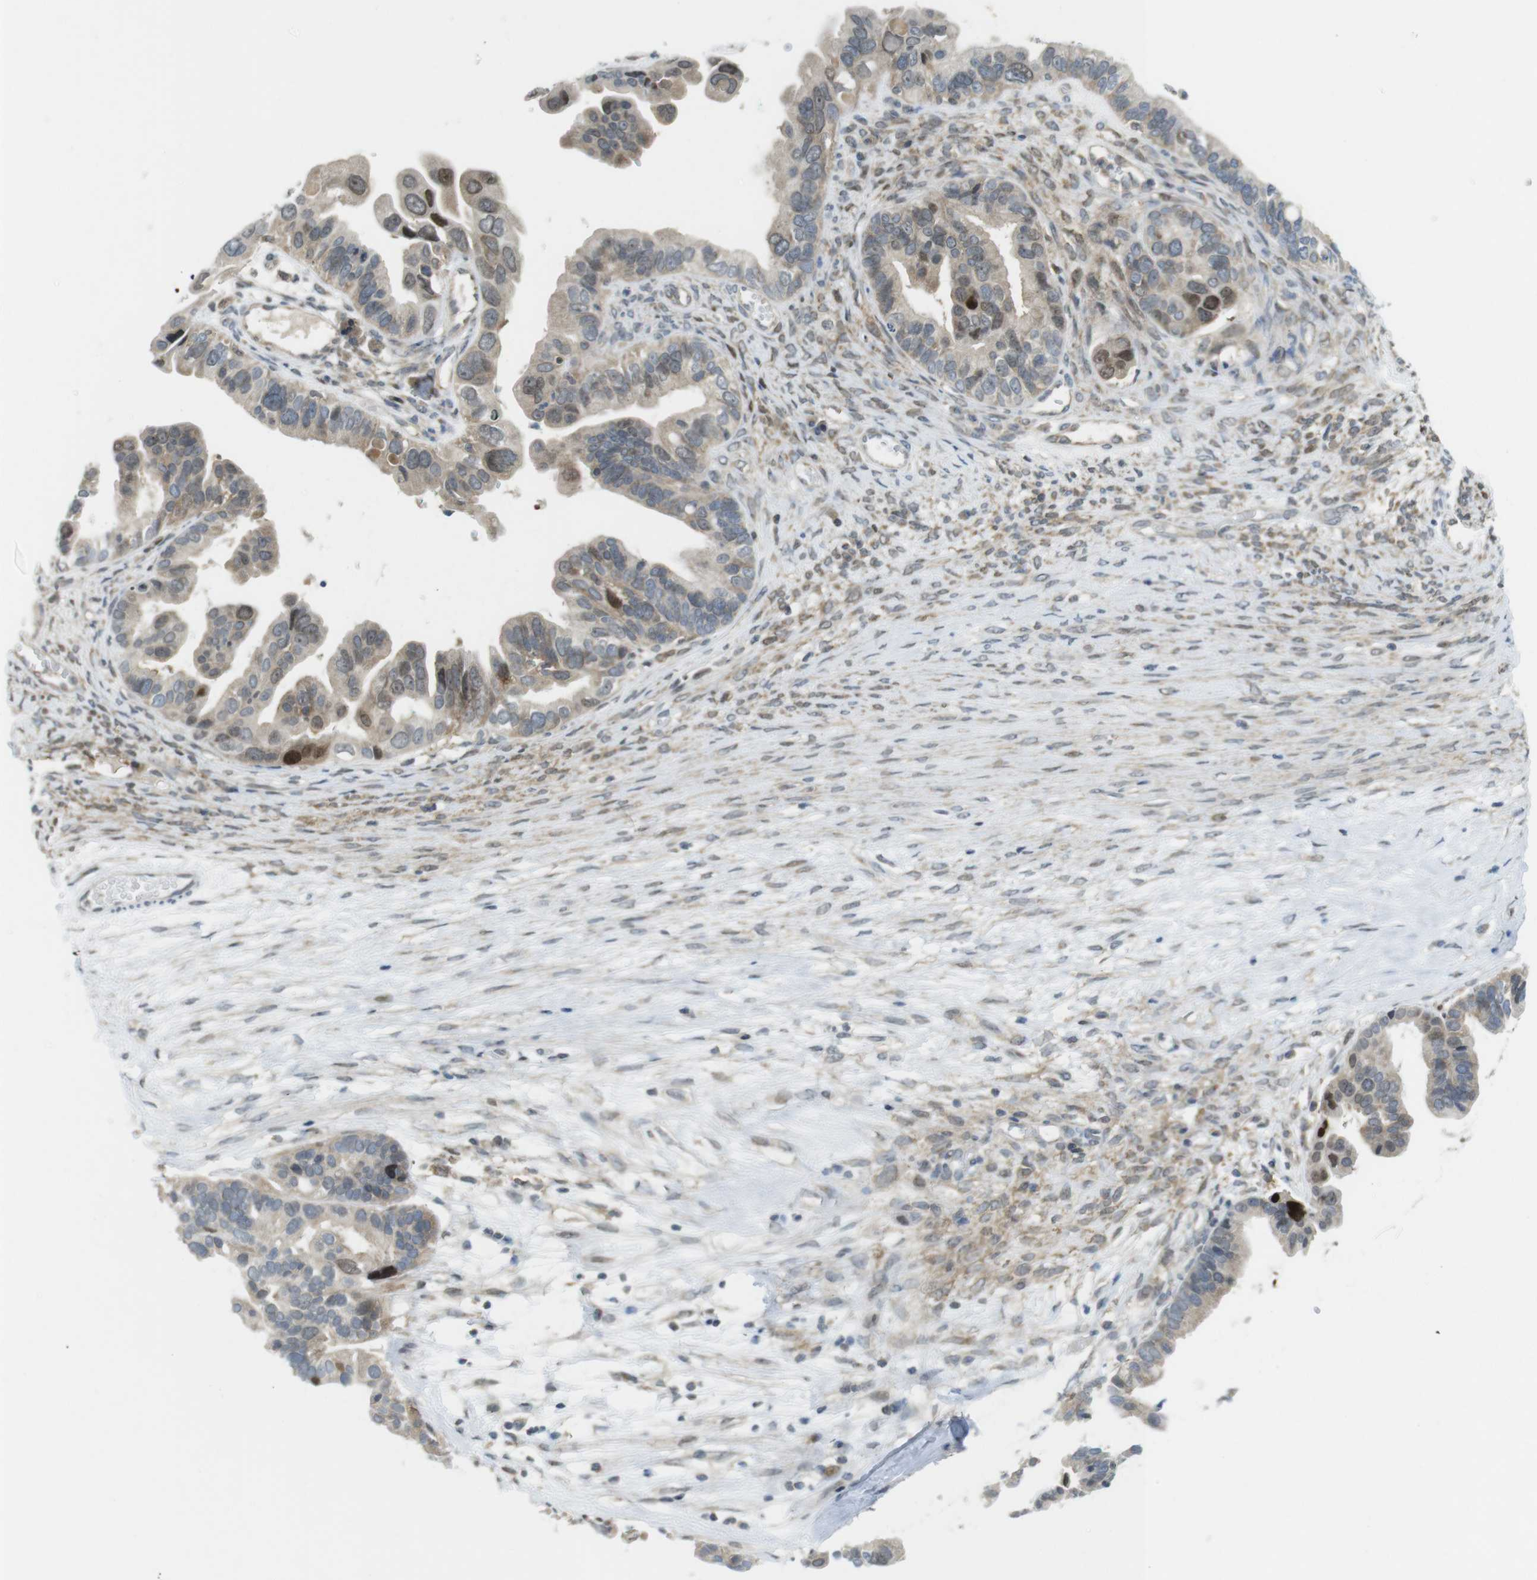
{"staining": {"intensity": "moderate", "quantity": "<25%", "location": "cytoplasmic/membranous,nuclear"}, "tissue": "ovarian cancer", "cell_type": "Tumor cells", "image_type": "cancer", "snomed": [{"axis": "morphology", "description": "Cystadenocarcinoma, serous, NOS"}, {"axis": "topography", "description": "Ovary"}], "caption": "This photomicrograph exhibits immunohistochemistry (IHC) staining of human serous cystadenocarcinoma (ovarian), with low moderate cytoplasmic/membranous and nuclear staining in approximately <25% of tumor cells.", "gene": "RCC1", "patient": {"sex": "female", "age": 56}}